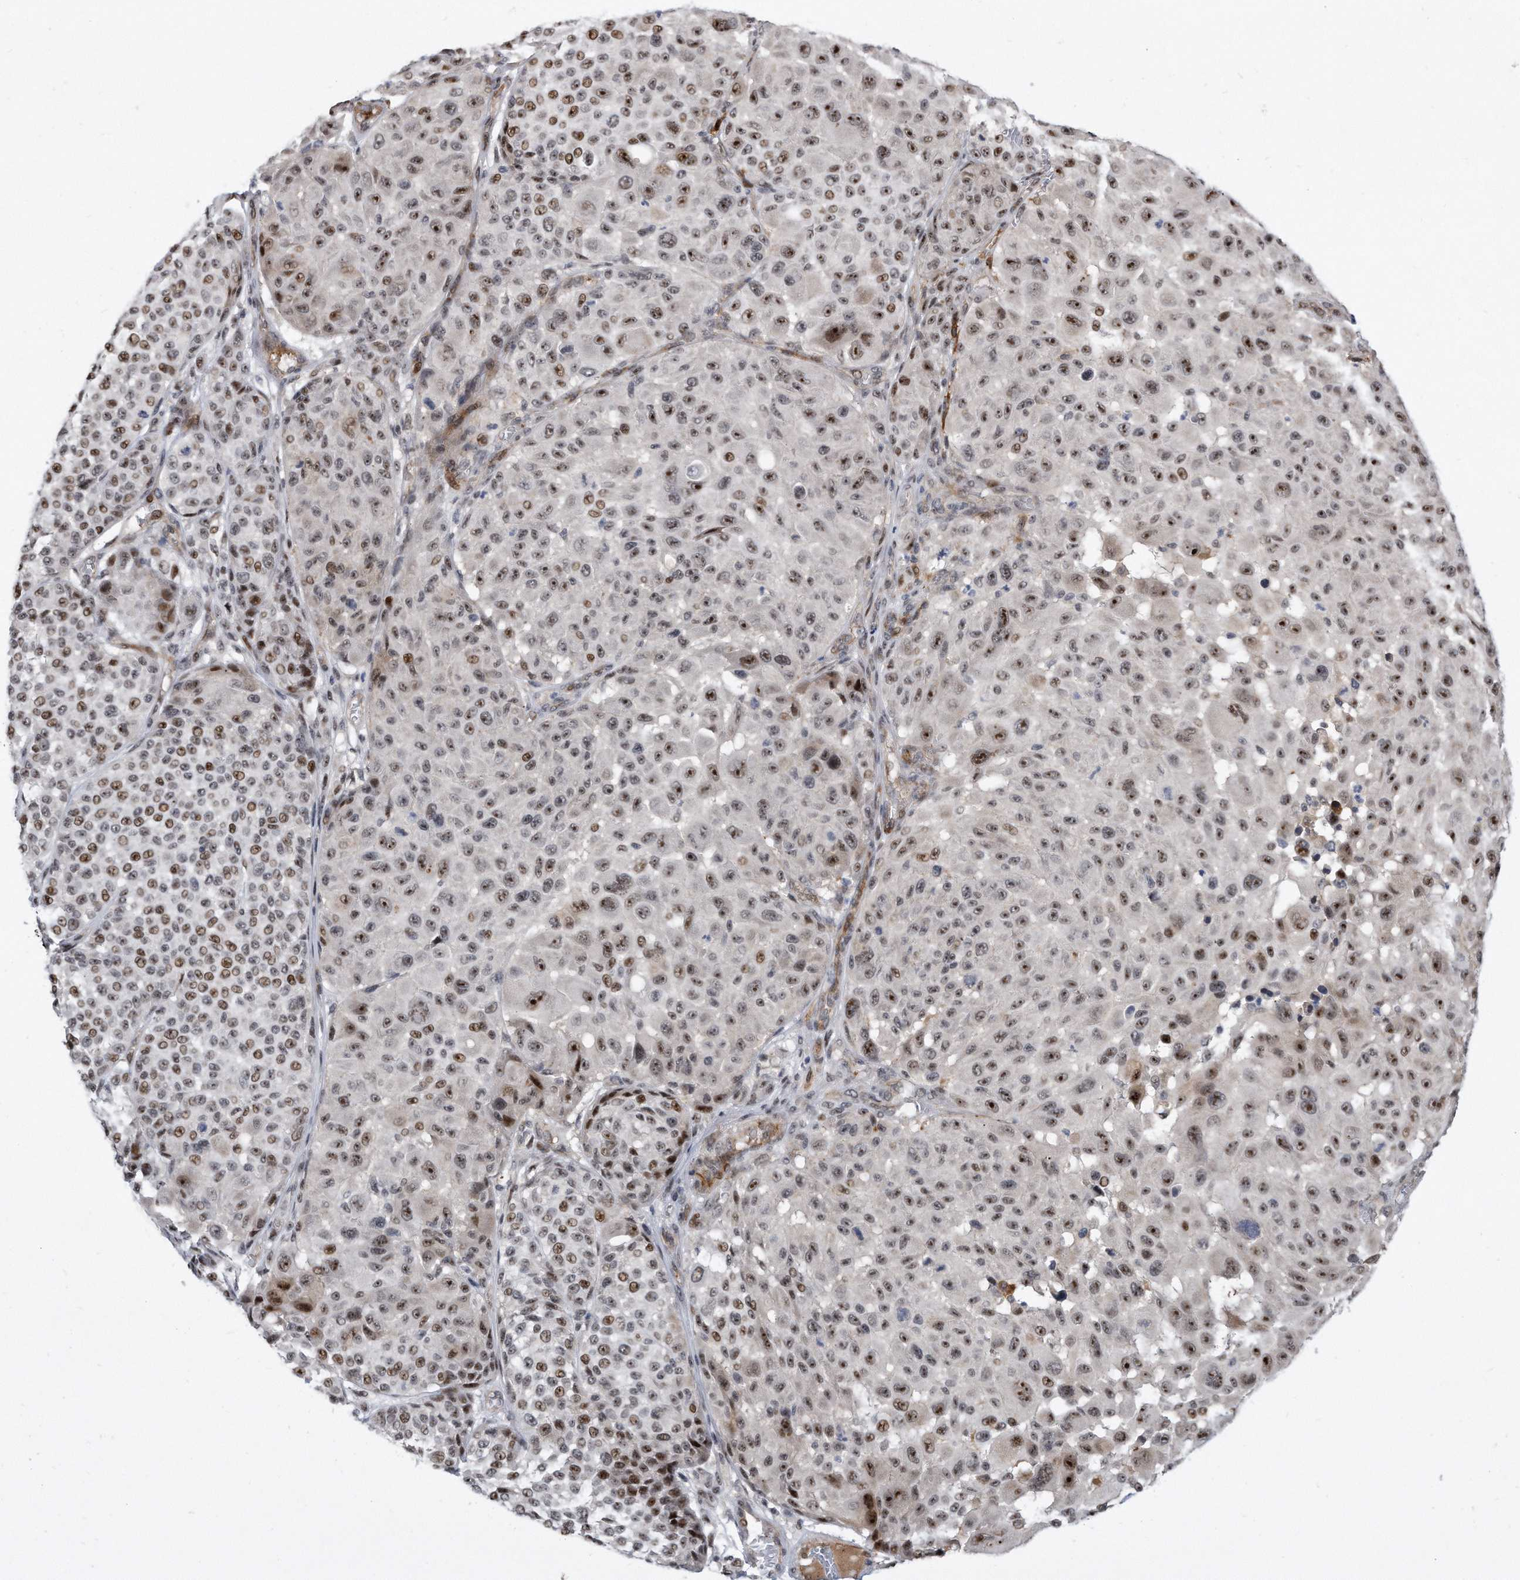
{"staining": {"intensity": "moderate", "quantity": ">75%", "location": "nuclear"}, "tissue": "melanoma", "cell_type": "Tumor cells", "image_type": "cancer", "snomed": [{"axis": "morphology", "description": "Malignant melanoma, NOS"}, {"axis": "topography", "description": "Skin"}], "caption": "This is a histology image of immunohistochemistry staining of melanoma, which shows moderate expression in the nuclear of tumor cells.", "gene": "PGBD2", "patient": {"sex": "male", "age": 83}}